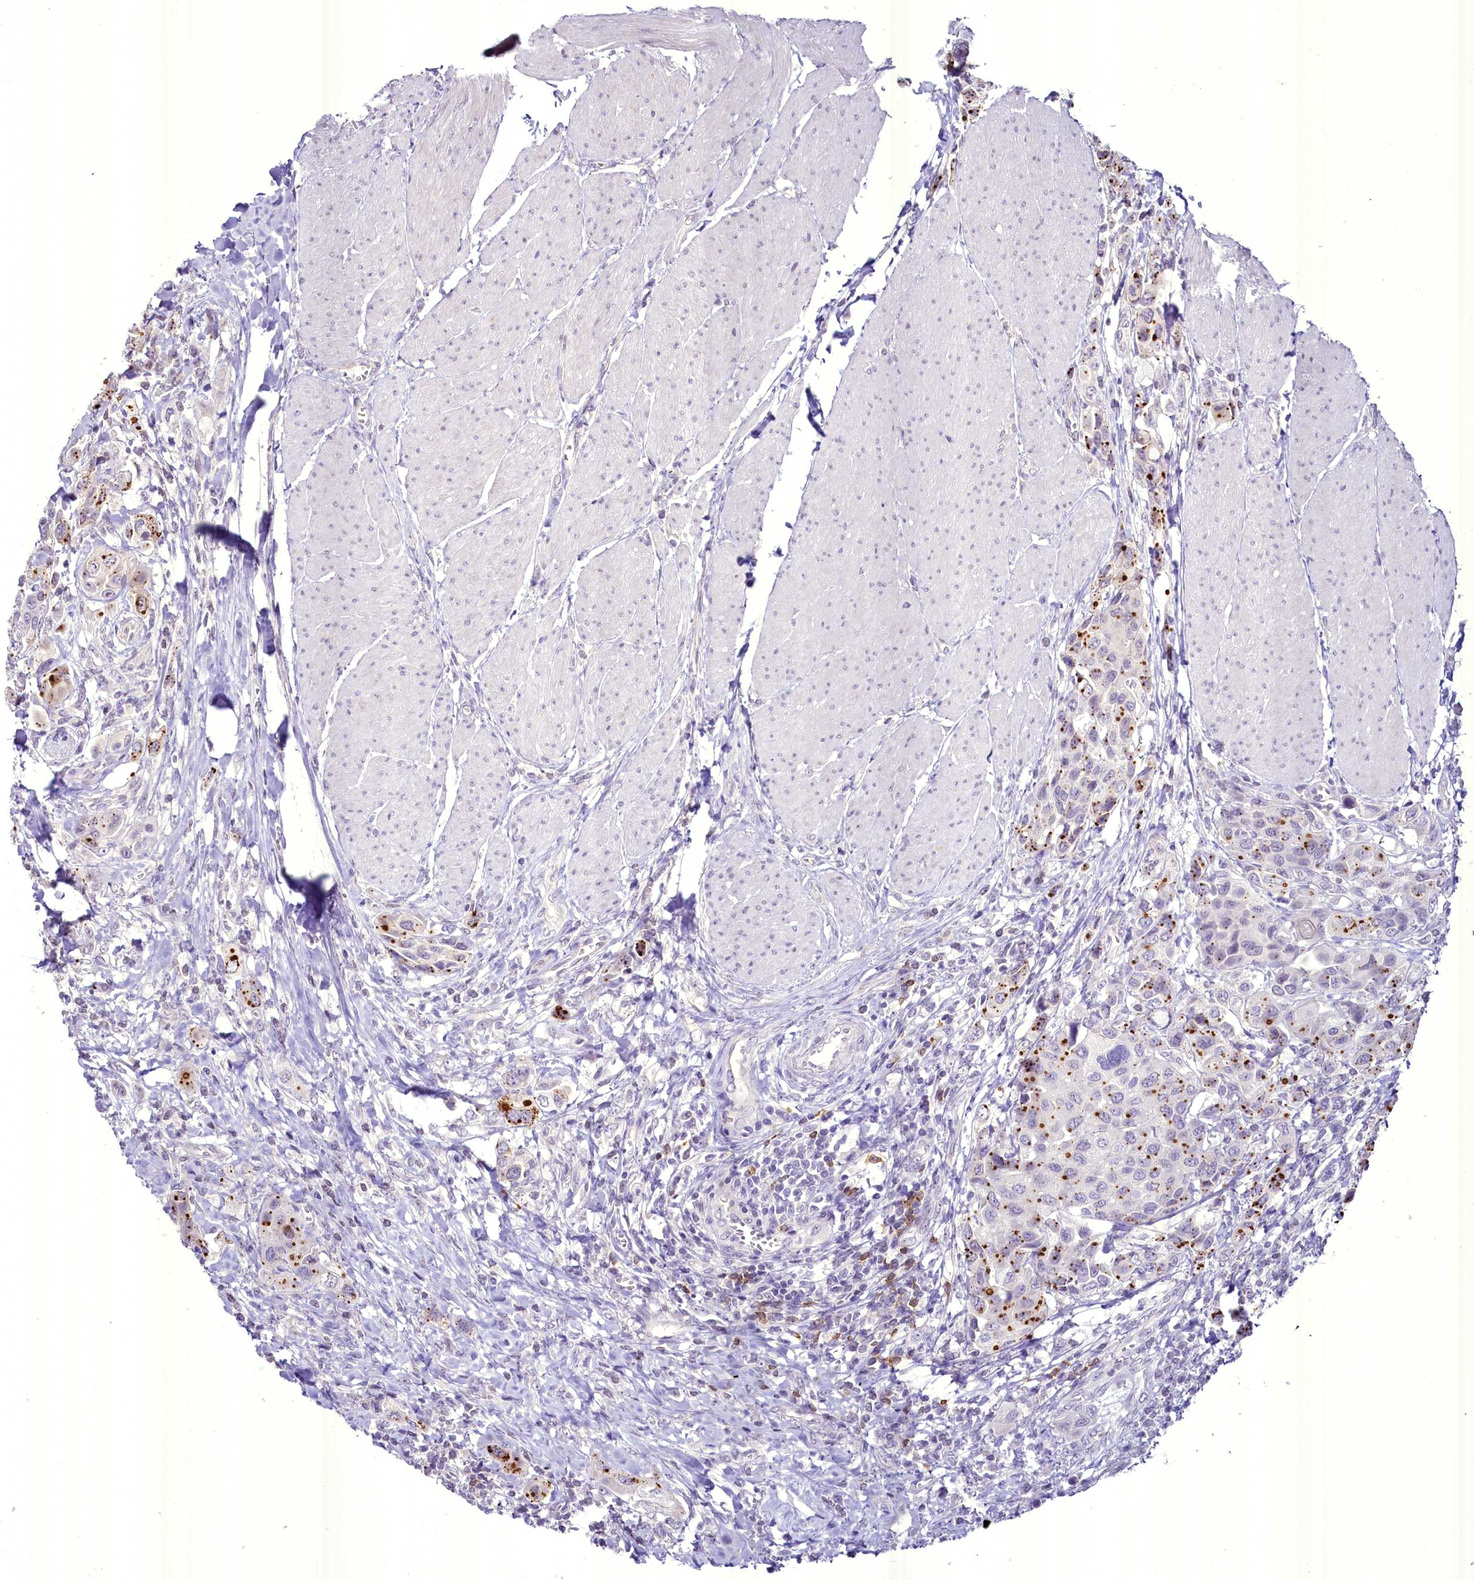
{"staining": {"intensity": "moderate", "quantity": "<25%", "location": "cytoplasmic/membranous"}, "tissue": "urothelial cancer", "cell_type": "Tumor cells", "image_type": "cancer", "snomed": [{"axis": "morphology", "description": "Urothelial carcinoma, High grade"}, {"axis": "topography", "description": "Urinary bladder"}], "caption": "Immunohistochemistry image of neoplastic tissue: human high-grade urothelial carcinoma stained using immunohistochemistry displays low levels of moderate protein expression localized specifically in the cytoplasmic/membranous of tumor cells, appearing as a cytoplasmic/membranous brown color.", "gene": "BANK1", "patient": {"sex": "male", "age": 50}}